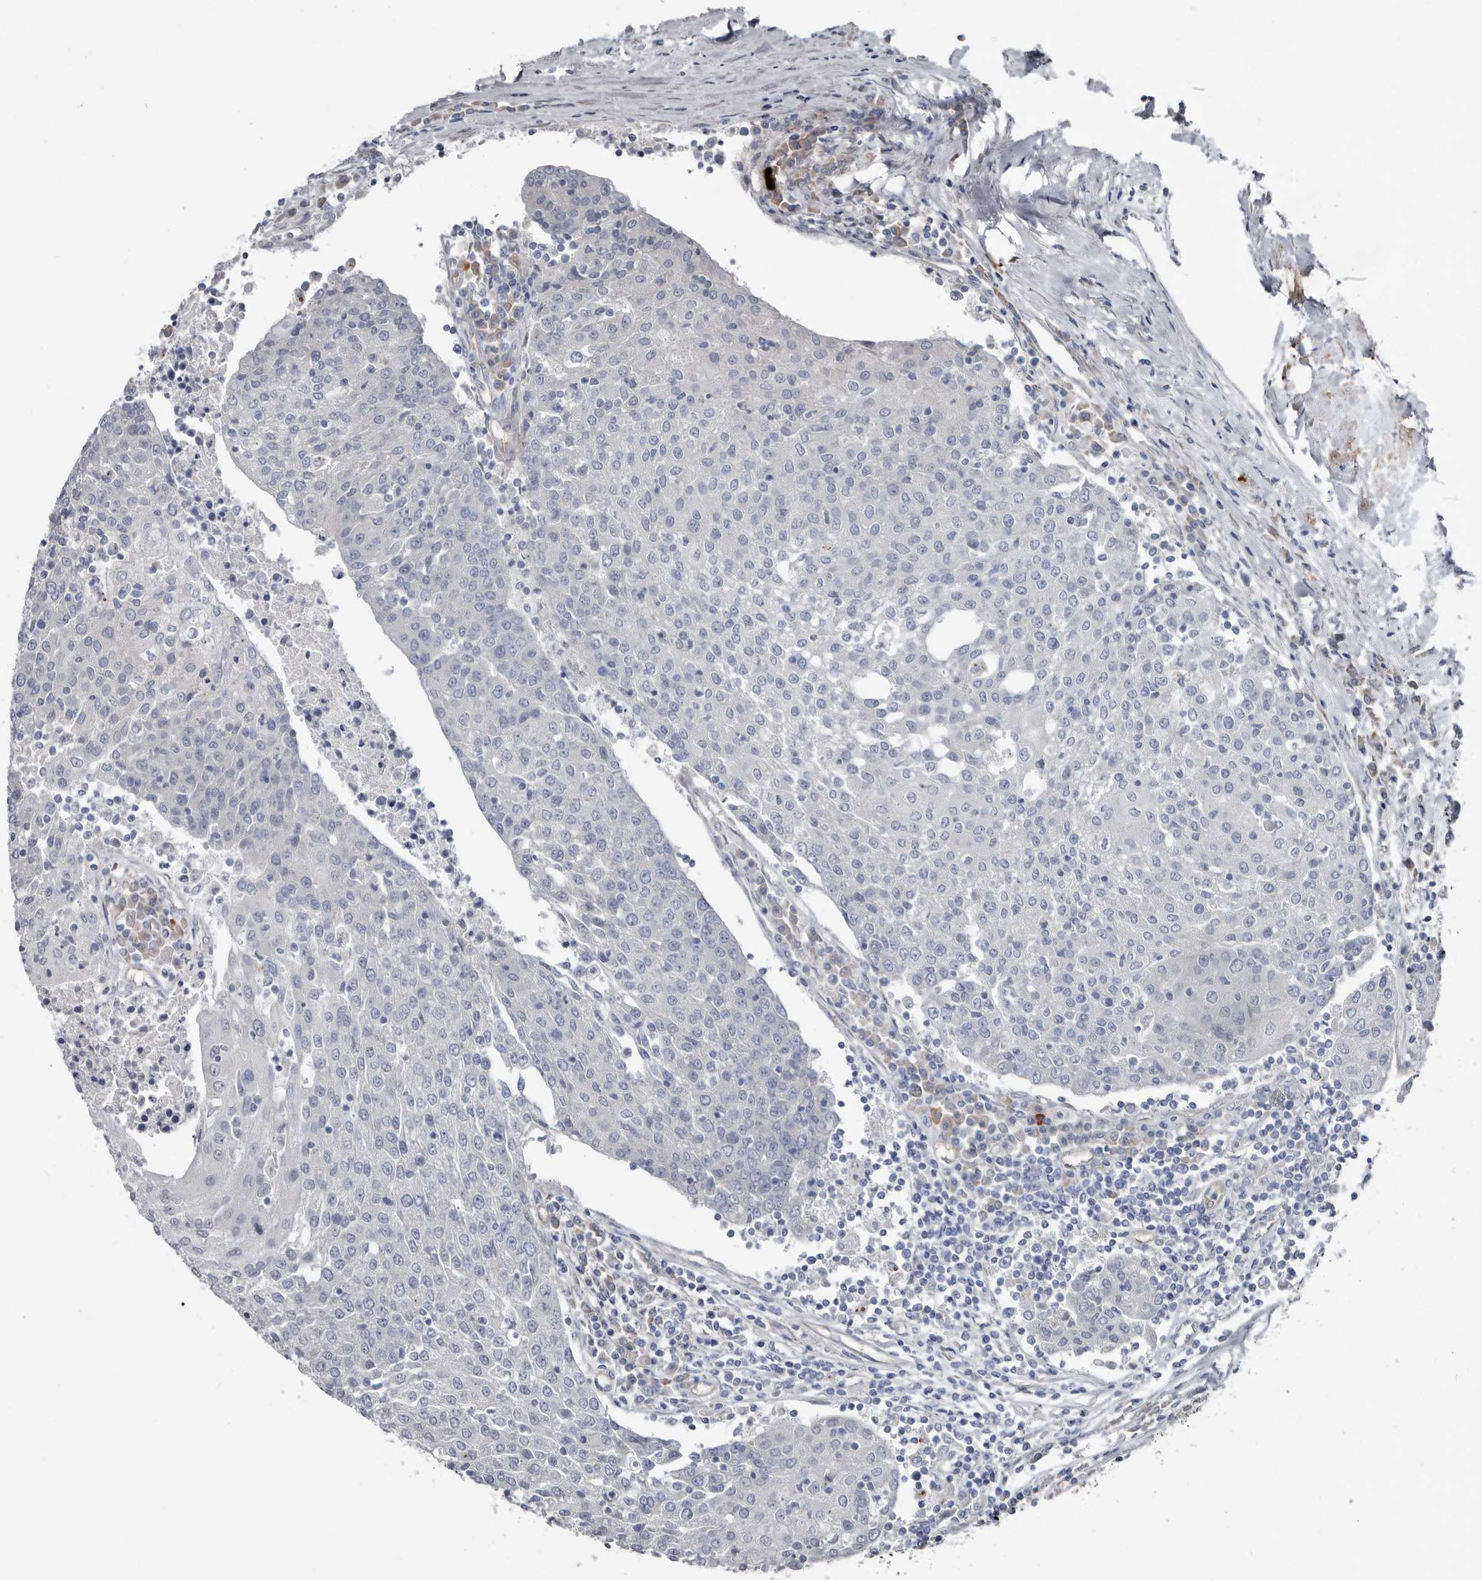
{"staining": {"intensity": "negative", "quantity": "none", "location": "none"}, "tissue": "urothelial cancer", "cell_type": "Tumor cells", "image_type": "cancer", "snomed": [{"axis": "morphology", "description": "Urothelial carcinoma, High grade"}, {"axis": "topography", "description": "Urinary bladder"}], "caption": "Human high-grade urothelial carcinoma stained for a protein using immunohistochemistry (IHC) exhibits no positivity in tumor cells.", "gene": "ZNF114", "patient": {"sex": "female", "age": 85}}